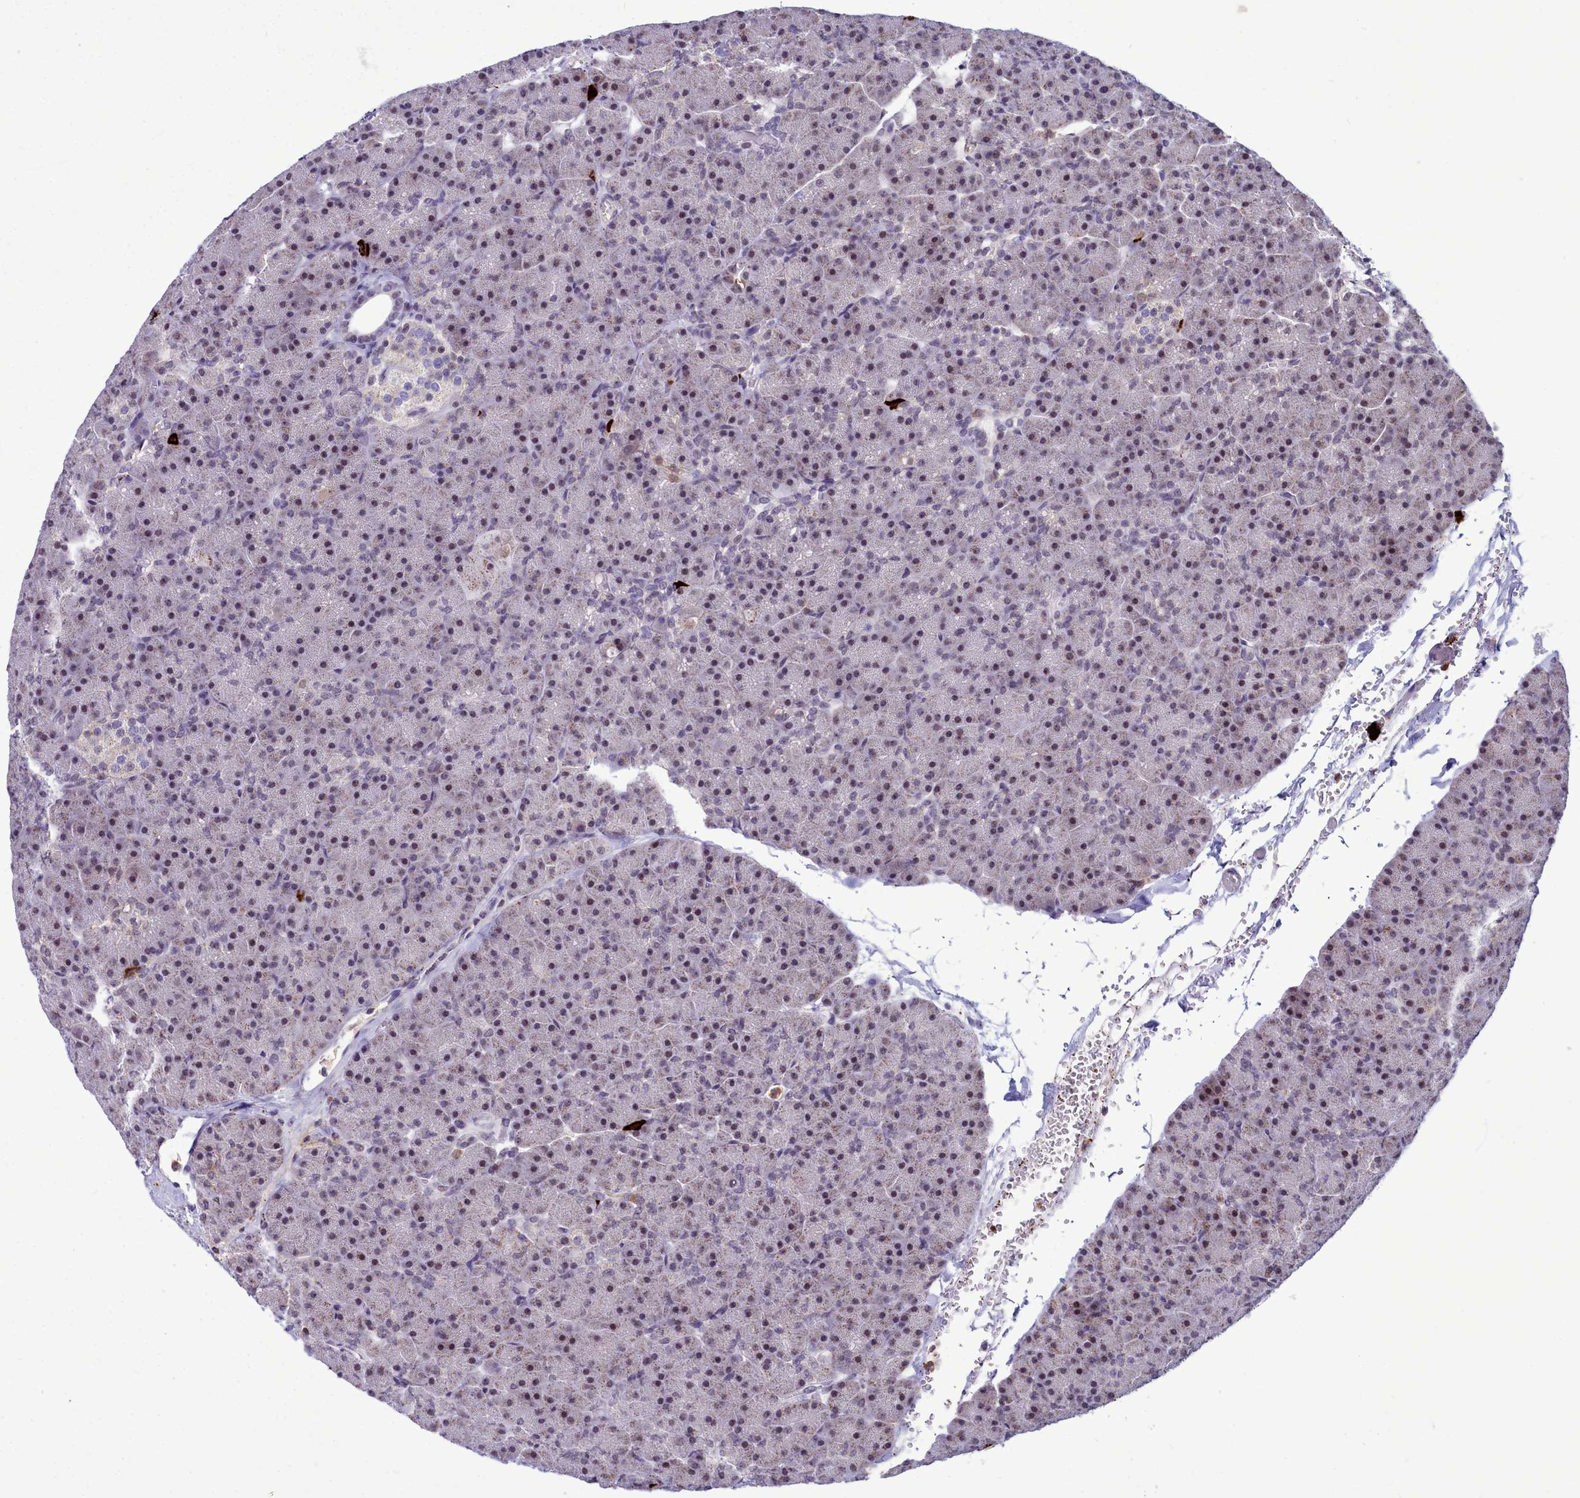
{"staining": {"intensity": "moderate", "quantity": "25%-75%", "location": "nuclear"}, "tissue": "pancreas", "cell_type": "Exocrine glandular cells", "image_type": "normal", "snomed": [{"axis": "morphology", "description": "Normal tissue, NOS"}, {"axis": "topography", "description": "Pancreas"}], "caption": "A histopathology image of human pancreas stained for a protein reveals moderate nuclear brown staining in exocrine glandular cells. Using DAB (brown) and hematoxylin (blue) stains, captured at high magnification using brightfield microscopy.", "gene": "POM121L2", "patient": {"sex": "male", "age": 36}}